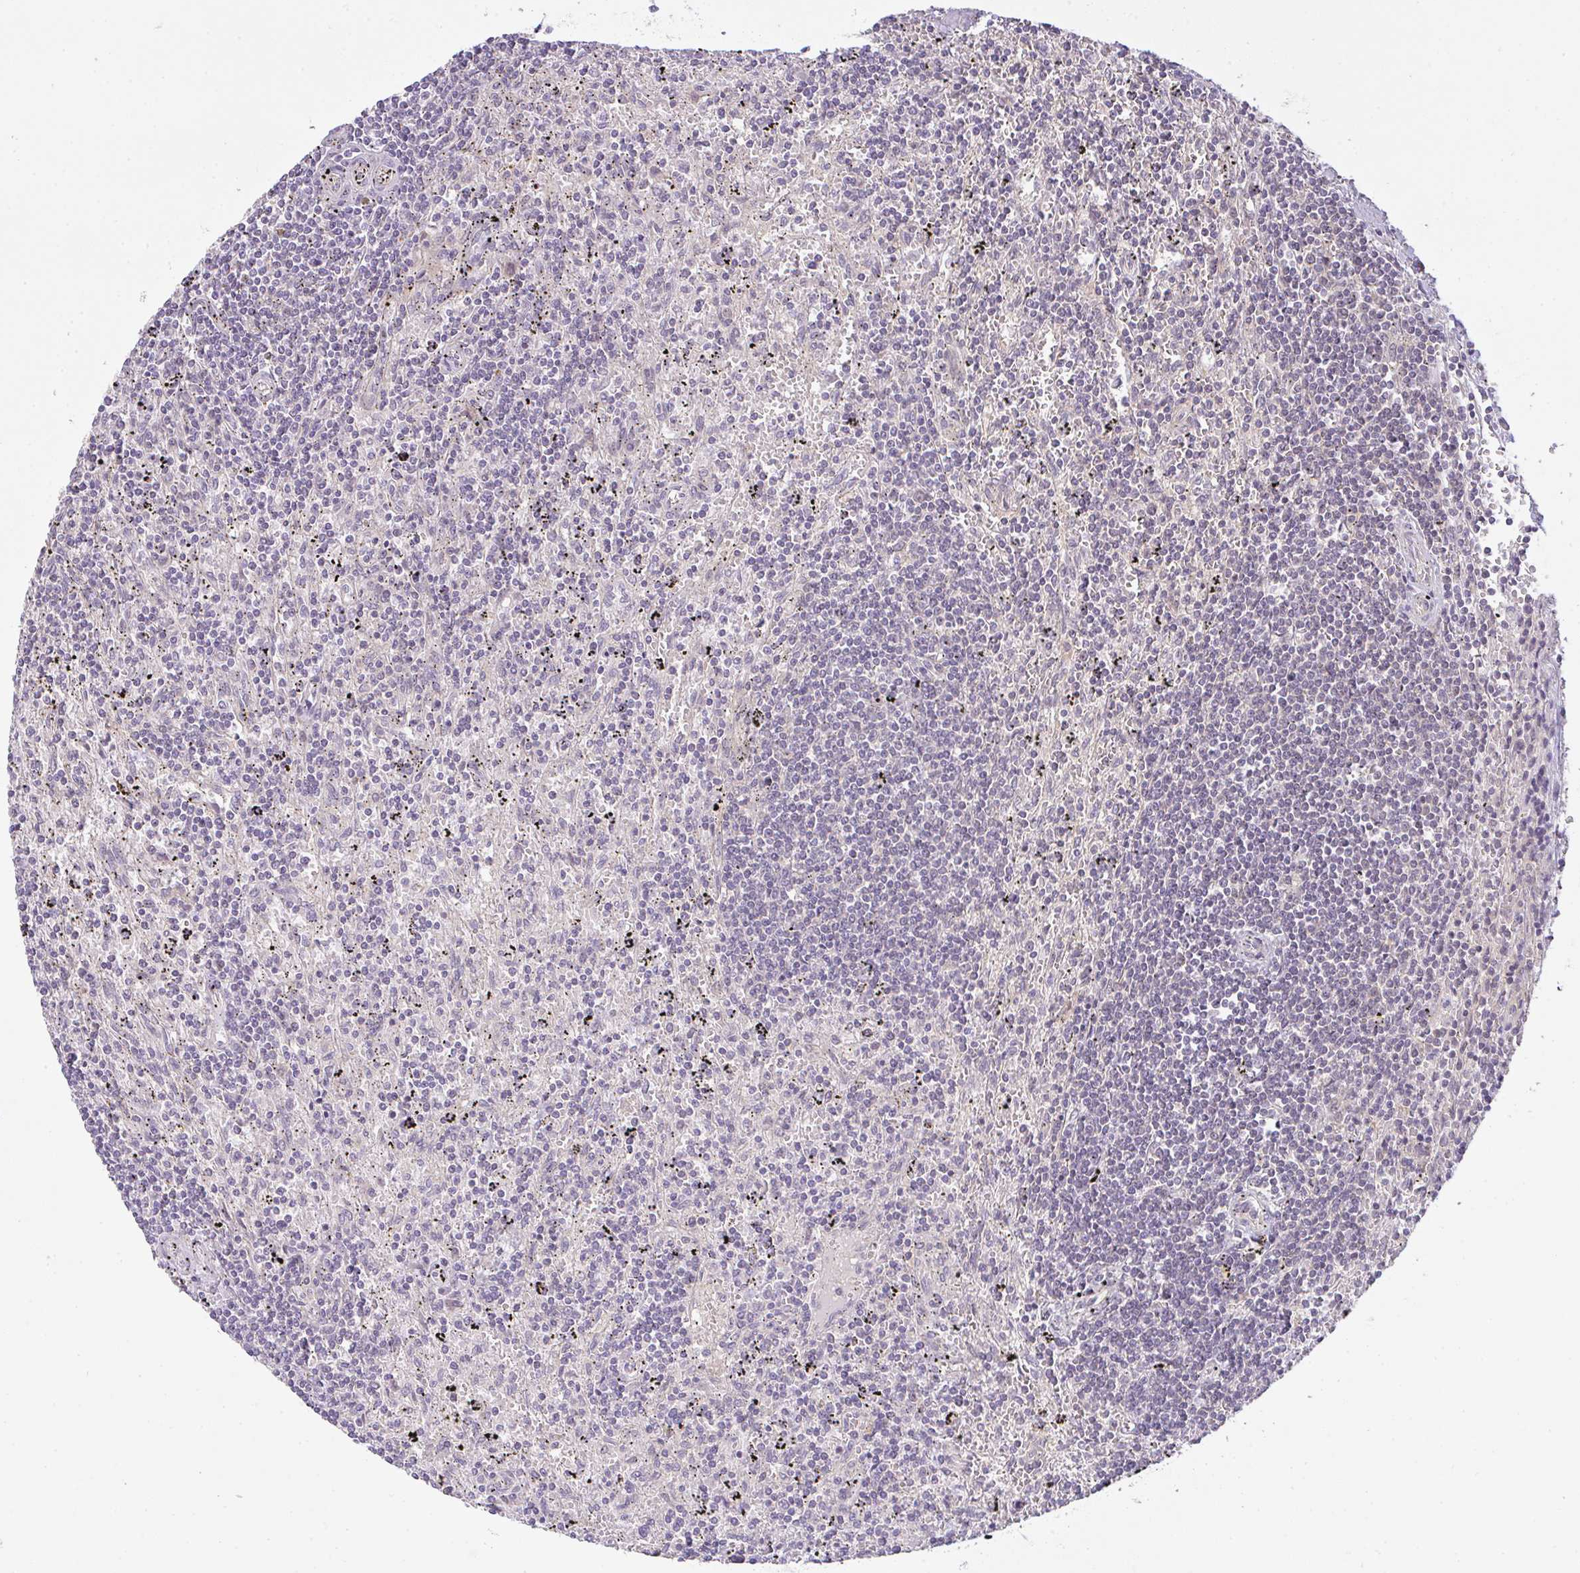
{"staining": {"intensity": "negative", "quantity": "none", "location": "none"}, "tissue": "lymphoma", "cell_type": "Tumor cells", "image_type": "cancer", "snomed": [{"axis": "morphology", "description": "Malignant lymphoma, non-Hodgkin's type, Low grade"}, {"axis": "topography", "description": "Spleen"}], "caption": "Immunohistochemistry image of human low-grade malignant lymphoma, non-Hodgkin's type stained for a protein (brown), which reveals no positivity in tumor cells.", "gene": "CSE1L", "patient": {"sex": "male", "age": 76}}